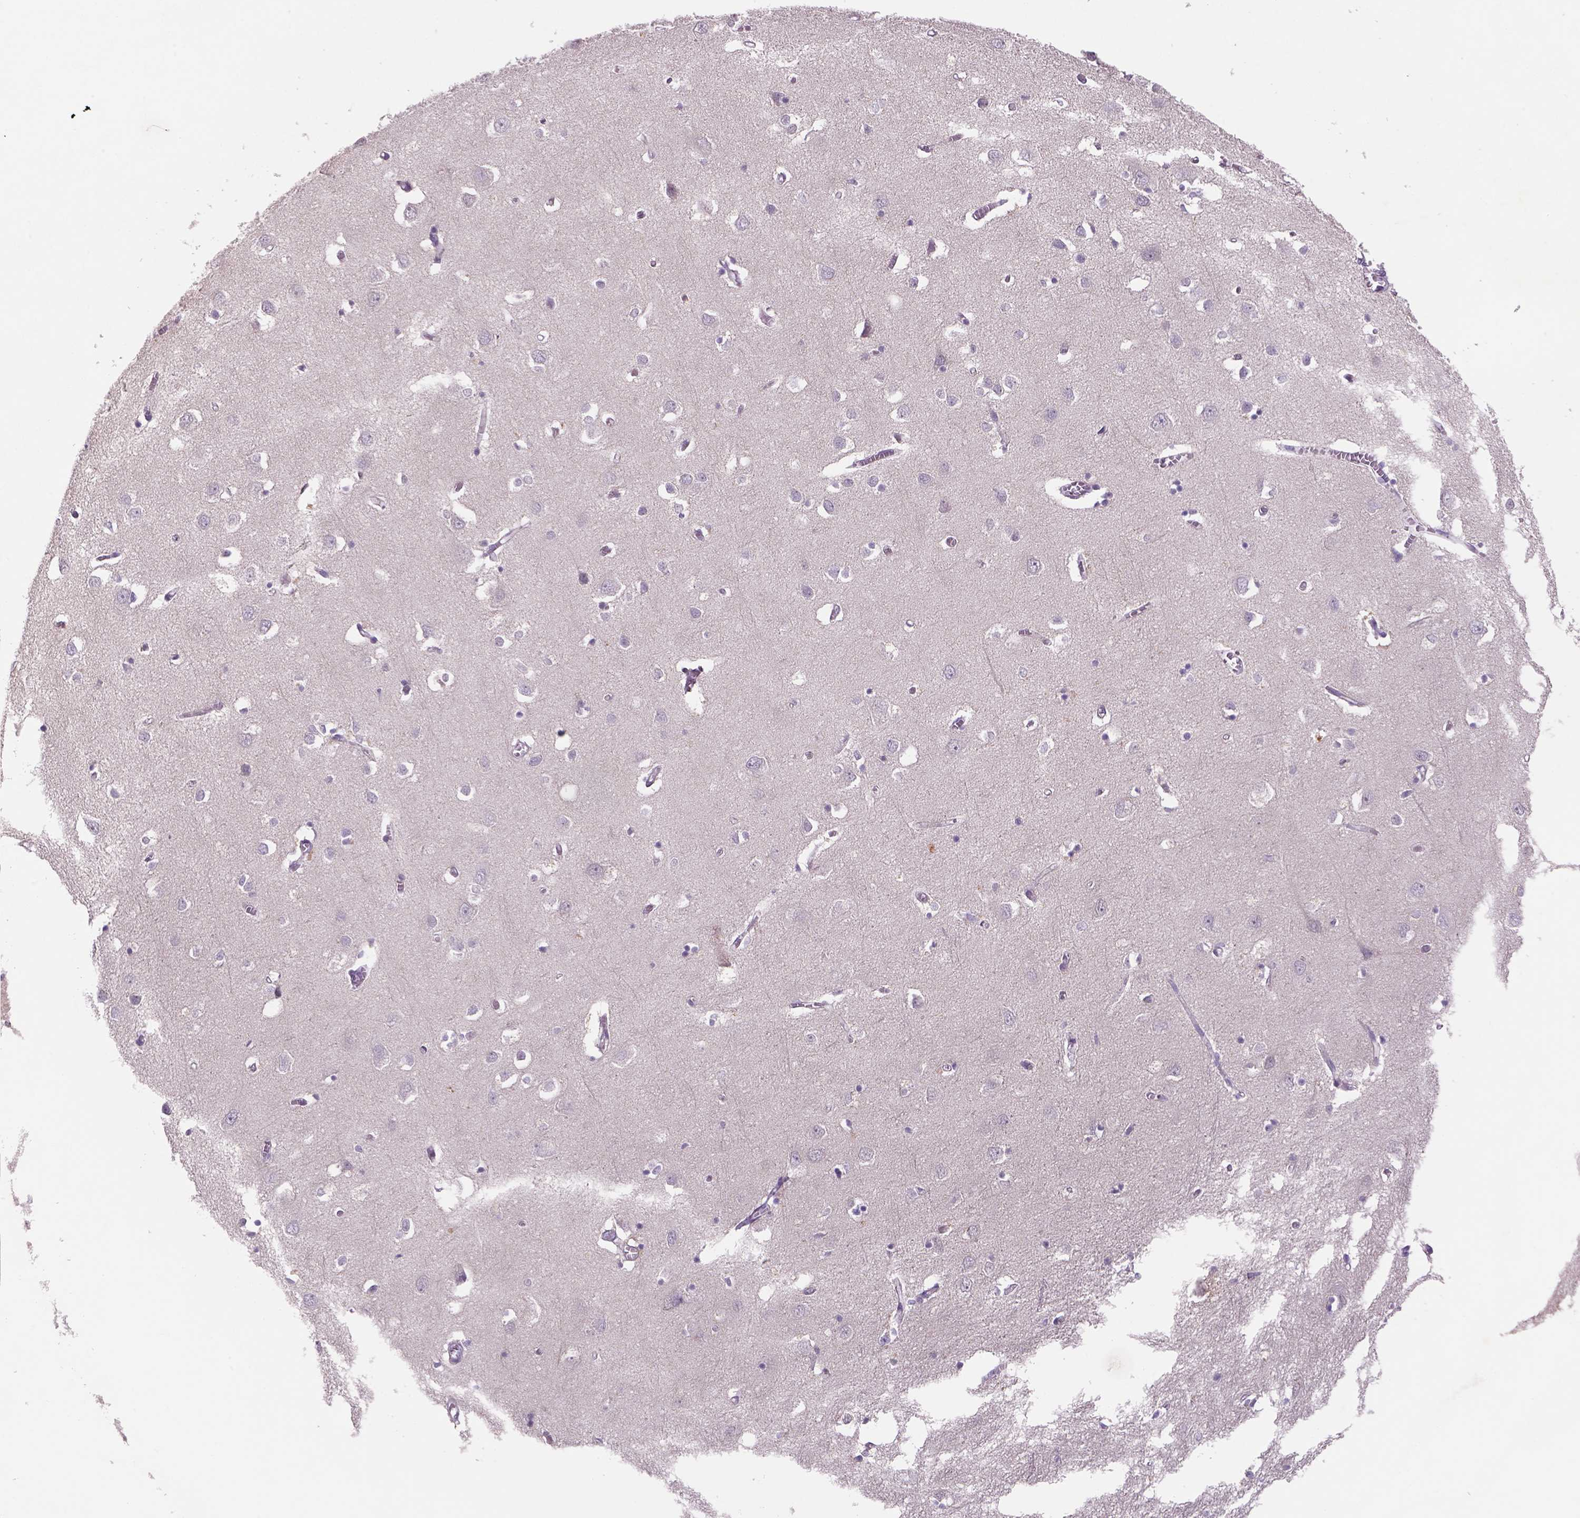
{"staining": {"intensity": "negative", "quantity": "none", "location": "none"}, "tissue": "cerebral cortex", "cell_type": "Endothelial cells", "image_type": "normal", "snomed": [{"axis": "morphology", "description": "Normal tissue, NOS"}, {"axis": "topography", "description": "Cerebral cortex"}], "caption": "This is an immunohistochemistry (IHC) image of unremarkable cerebral cortex. There is no expression in endothelial cells.", "gene": "ADGRV1", "patient": {"sex": "male", "age": 70}}